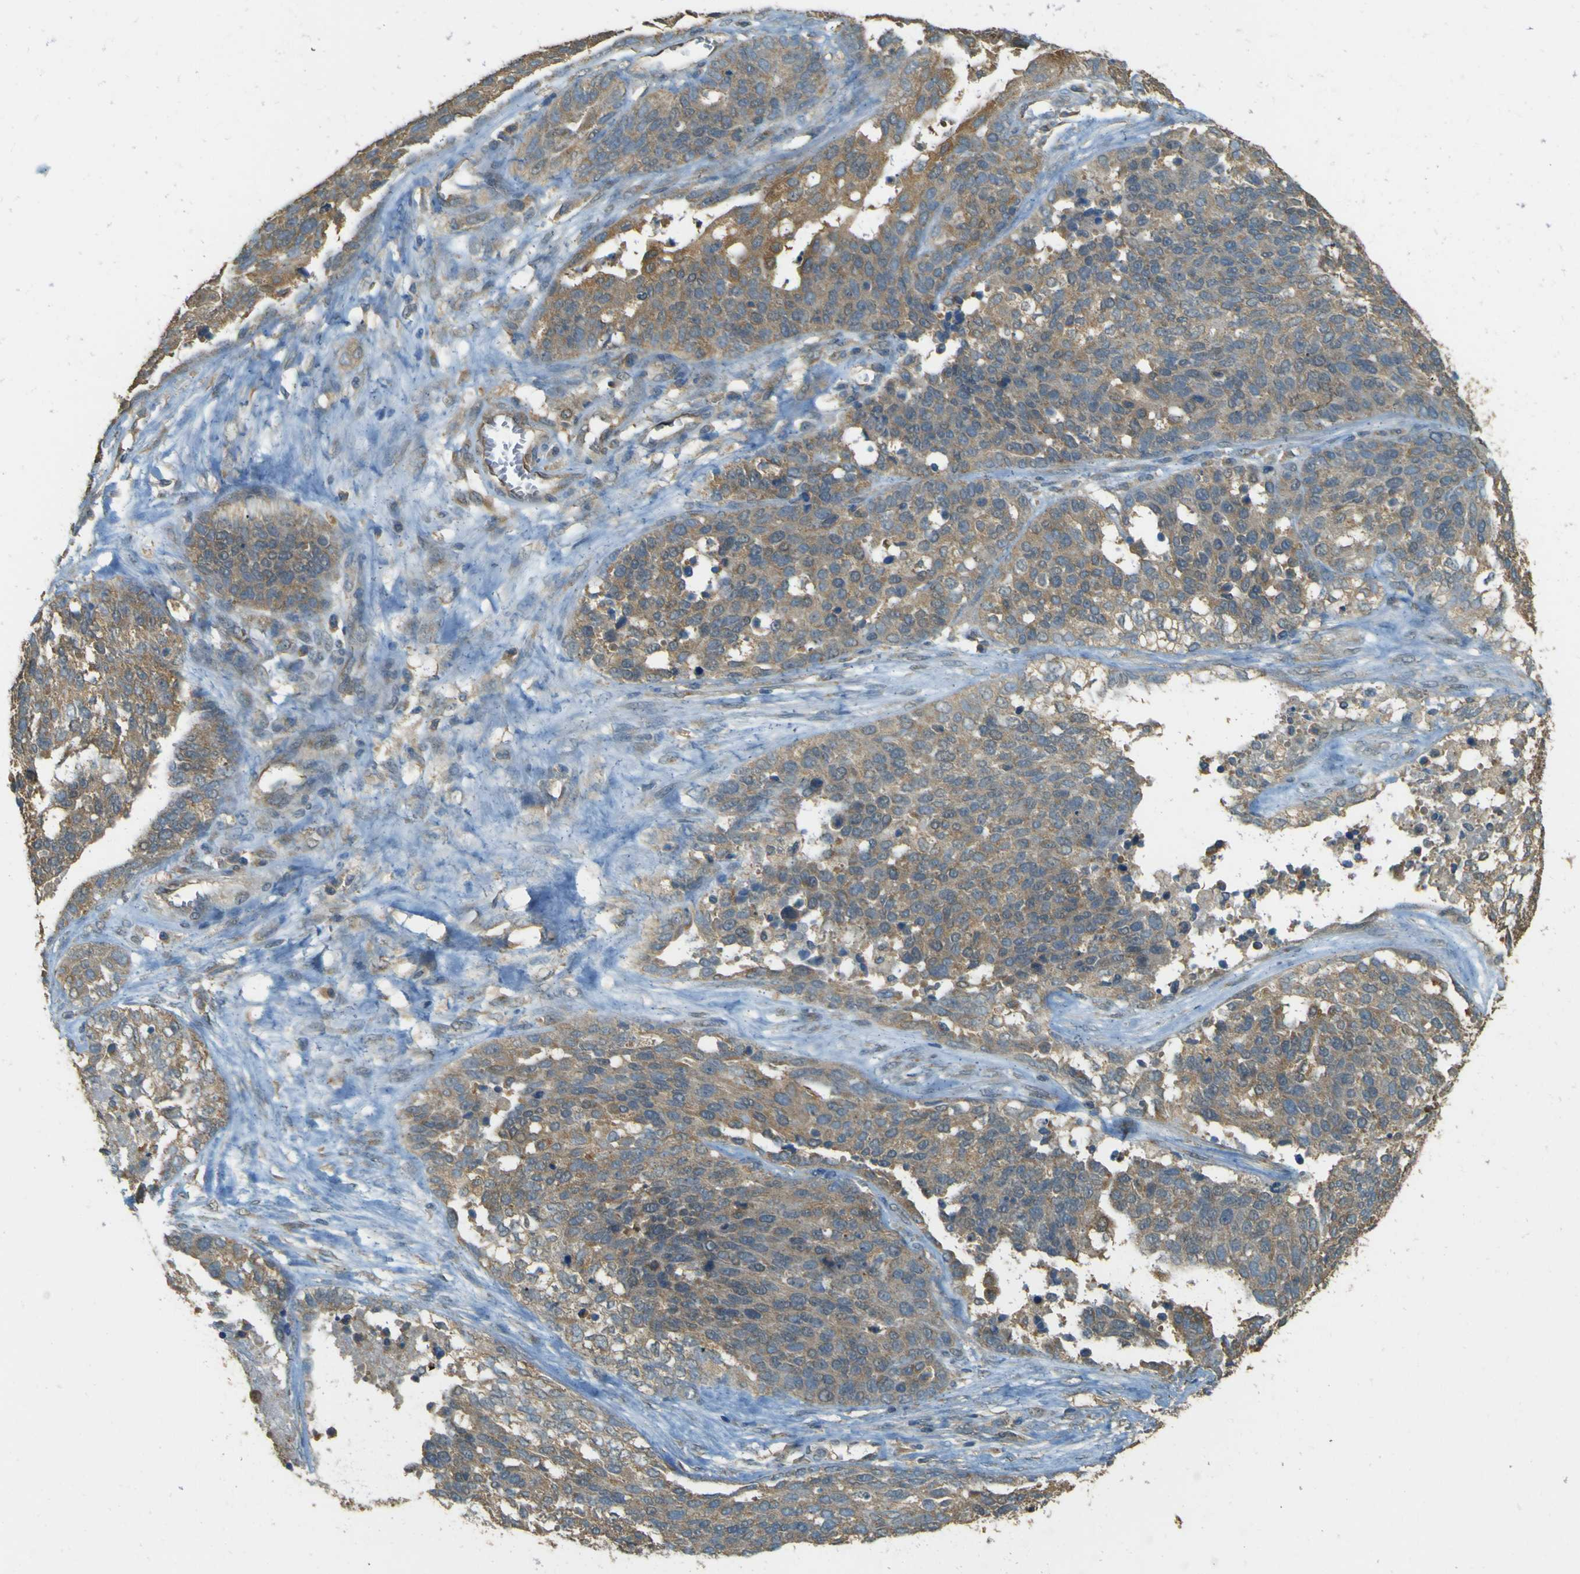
{"staining": {"intensity": "weak", "quantity": ">75%", "location": "cytoplasmic/membranous"}, "tissue": "ovarian cancer", "cell_type": "Tumor cells", "image_type": "cancer", "snomed": [{"axis": "morphology", "description": "Cystadenocarcinoma, serous, NOS"}, {"axis": "topography", "description": "Ovary"}], "caption": "A brown stain highlights weak cytoplasmic/membranous positivity of a protein in ovarian serous cystadenocarcinoma tumor cells.", "gene": "GOLGA1", "patient": {"sex": "female", "age": 44}}